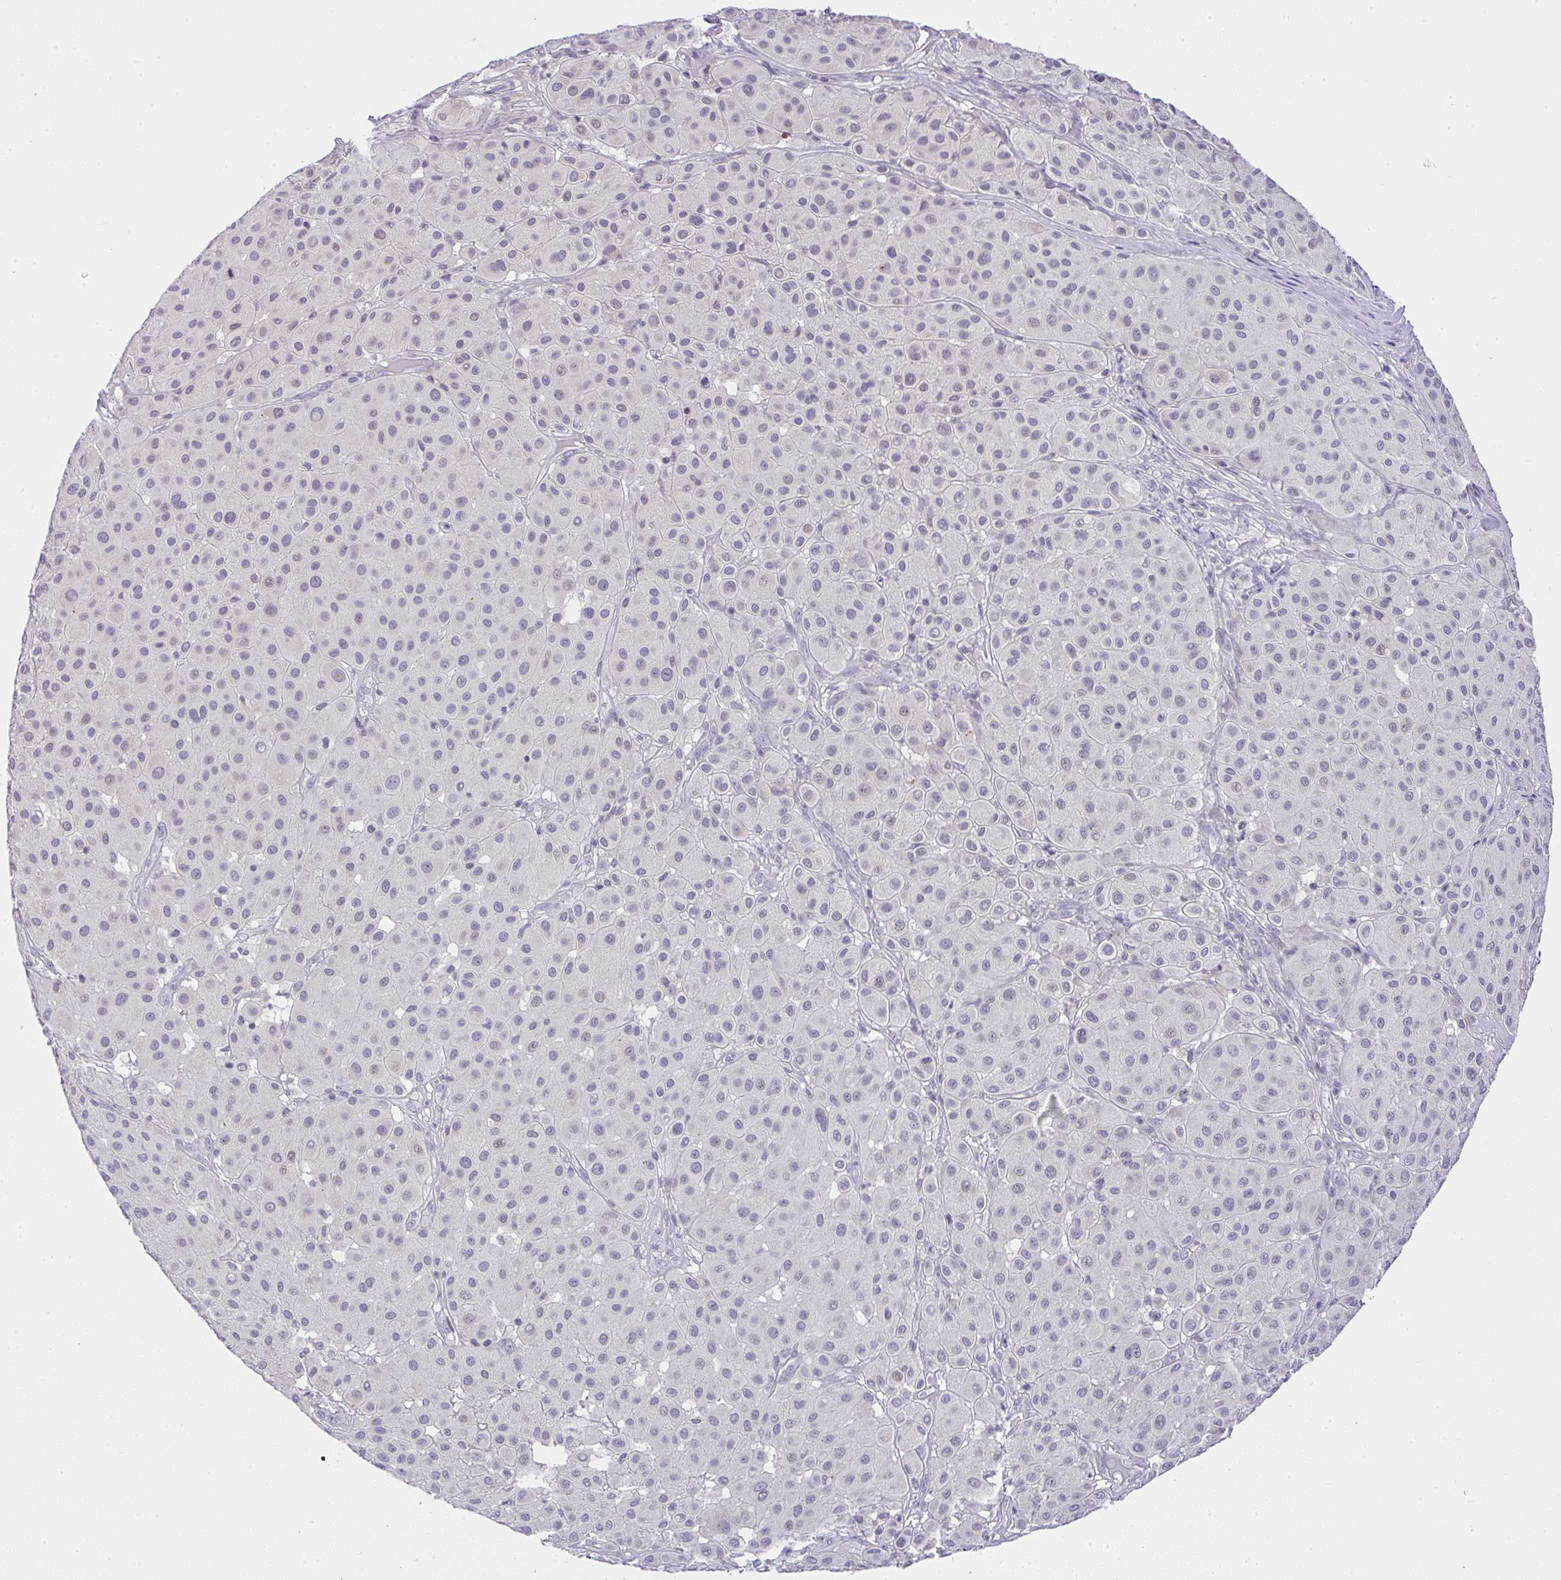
{"staining": {"intensity": "negative", "quantity": "none", "location": "none"}, "tissue": "melanoma", "cell_type": "Tumor cells", "image_type": "cancer", "snomed": [{"axis": "morphology", "description": "Malignant melanoma, Metastatic site"}, {"axis": "topography", "description": "Smooth muscle"}], "caption": "Immunohistochemistry (IHC) micrograph of neoplastic tissue: human melanoma stained with DAB demonstrates no significant protein positivity in tumor cells. (DAB (3,3'-diaminobenzidine) IHC, high magnification).", "gene": "CACNA1S", "patient": {"sex": "male", "age": 41}}